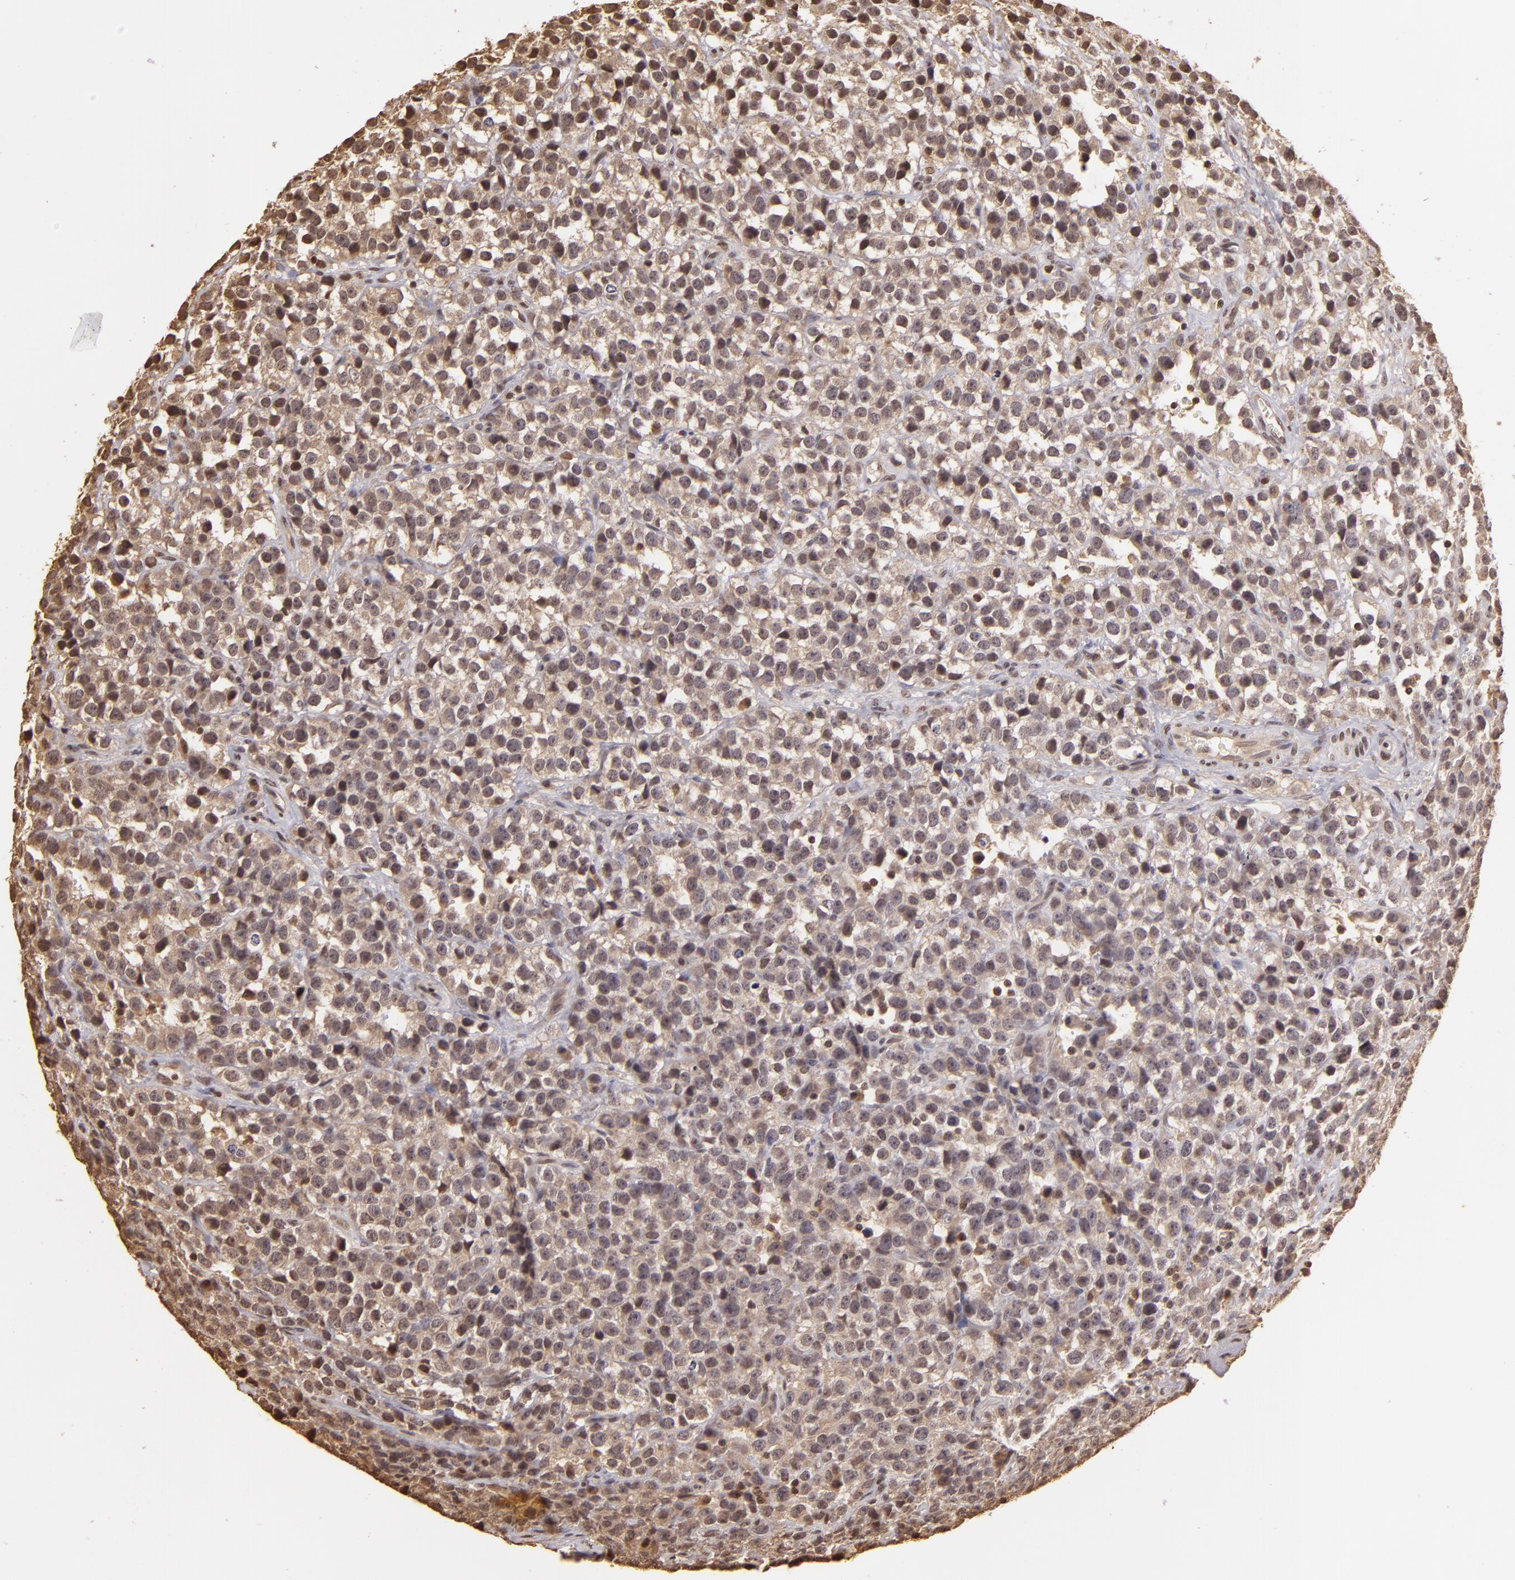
{"staining": {"intensity": "weak", "quantity": "25%-75%", "location": "cytoplasmic/membranous,nuclear"}, "tissue": "testis cancer", "cell_type": "Tumor cells", "image_type": "cancer", "snomed": [{"axis": "morphology", "description": "Seminoma, NOS"}, {"axis": "topography", "description": "Testis"}], "caption": "Tumor cells exhibit low levels of weak cytoplasmic/membranous and nuclear positivity in about 25%-75% of cells in human seminoma (testis). Immunohistochemistry (ihc) stains the protein of interest in brown and the nuclei are stained blue.", "gene": "ARPC2", "patient": {"sex": "male", "age": 25}}